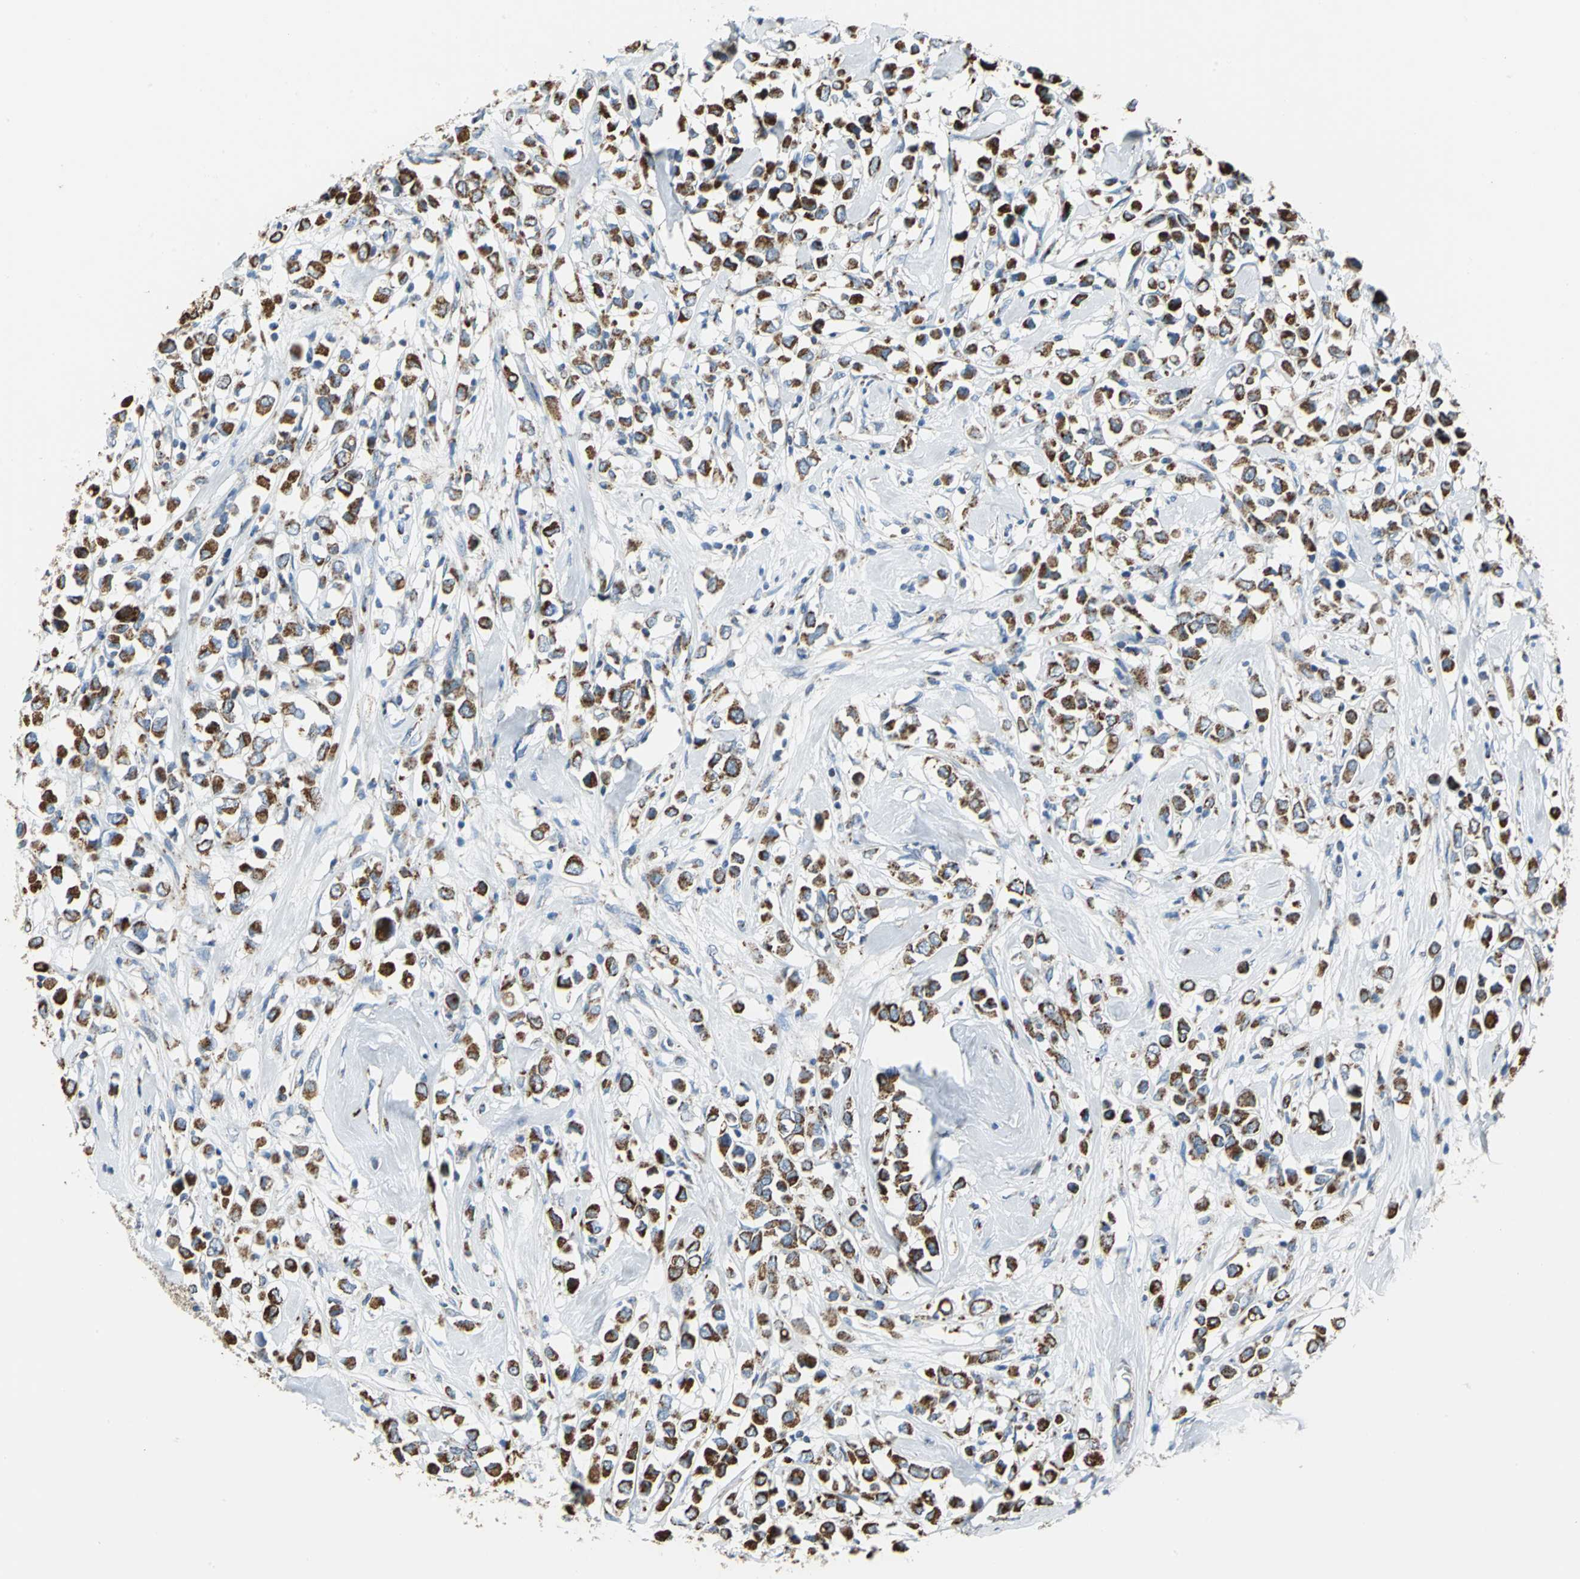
{"staining": {"intensity": "moderate", "quantity": ">75%", "location": "cytoplasmic/membranous"}, "tissue": "breast cancer", "cell_type": "Tumor cells", "image_type": "cancer", "snomed": [{"axis": "morphology", "description": "Duct carcinoma"}, {"axis": "topography", "description": "Breast"}], "caption": "Immunohistochemical staining of breast cancer (intraductal carcinoma) displays moderate cytoplasmic/membranous protein expression in about >75% of tumor cells. (DAB (3,3'-diaminobenzidine) IHC with brightfield microscopy, high magnification).", "gene": "NTRK1", "patient": {"sex": "female", "age": 61}}